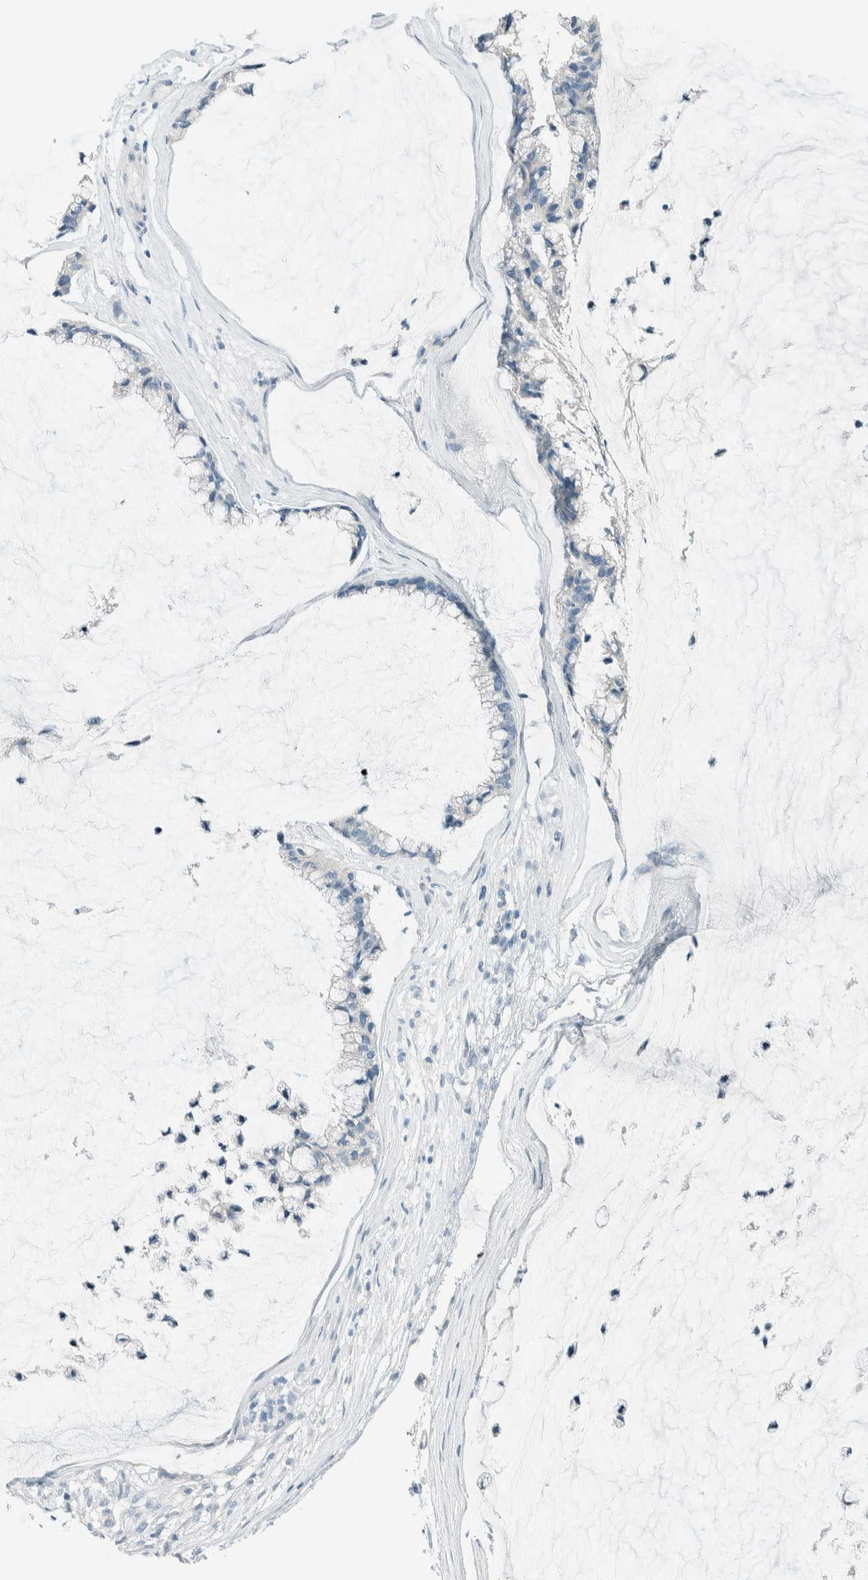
{"staining": {"intensity": "negative", "quantity": "none", "location": "none"}, "tissue": "ovarian cancer", "cell_type": "Tumor cells", "image_type": "cancer", "snomed": [{"axis": "morphology", "description": "Cystadenocarcinoma, mucinous, NOS"}, {"axis": "topography", "description": "Ovary"}], "caption": "High magnification brightfield microscopy of ovarian mucinous cystadenocarcinoma stained with DAB (3,3'-diaminobenzidine) (brown) and counterstained with hematoxylin (blue): tumor cells show no significant positivity.", "gene": "SLFN12", "patient": {"sex": "female", "age": 39}}